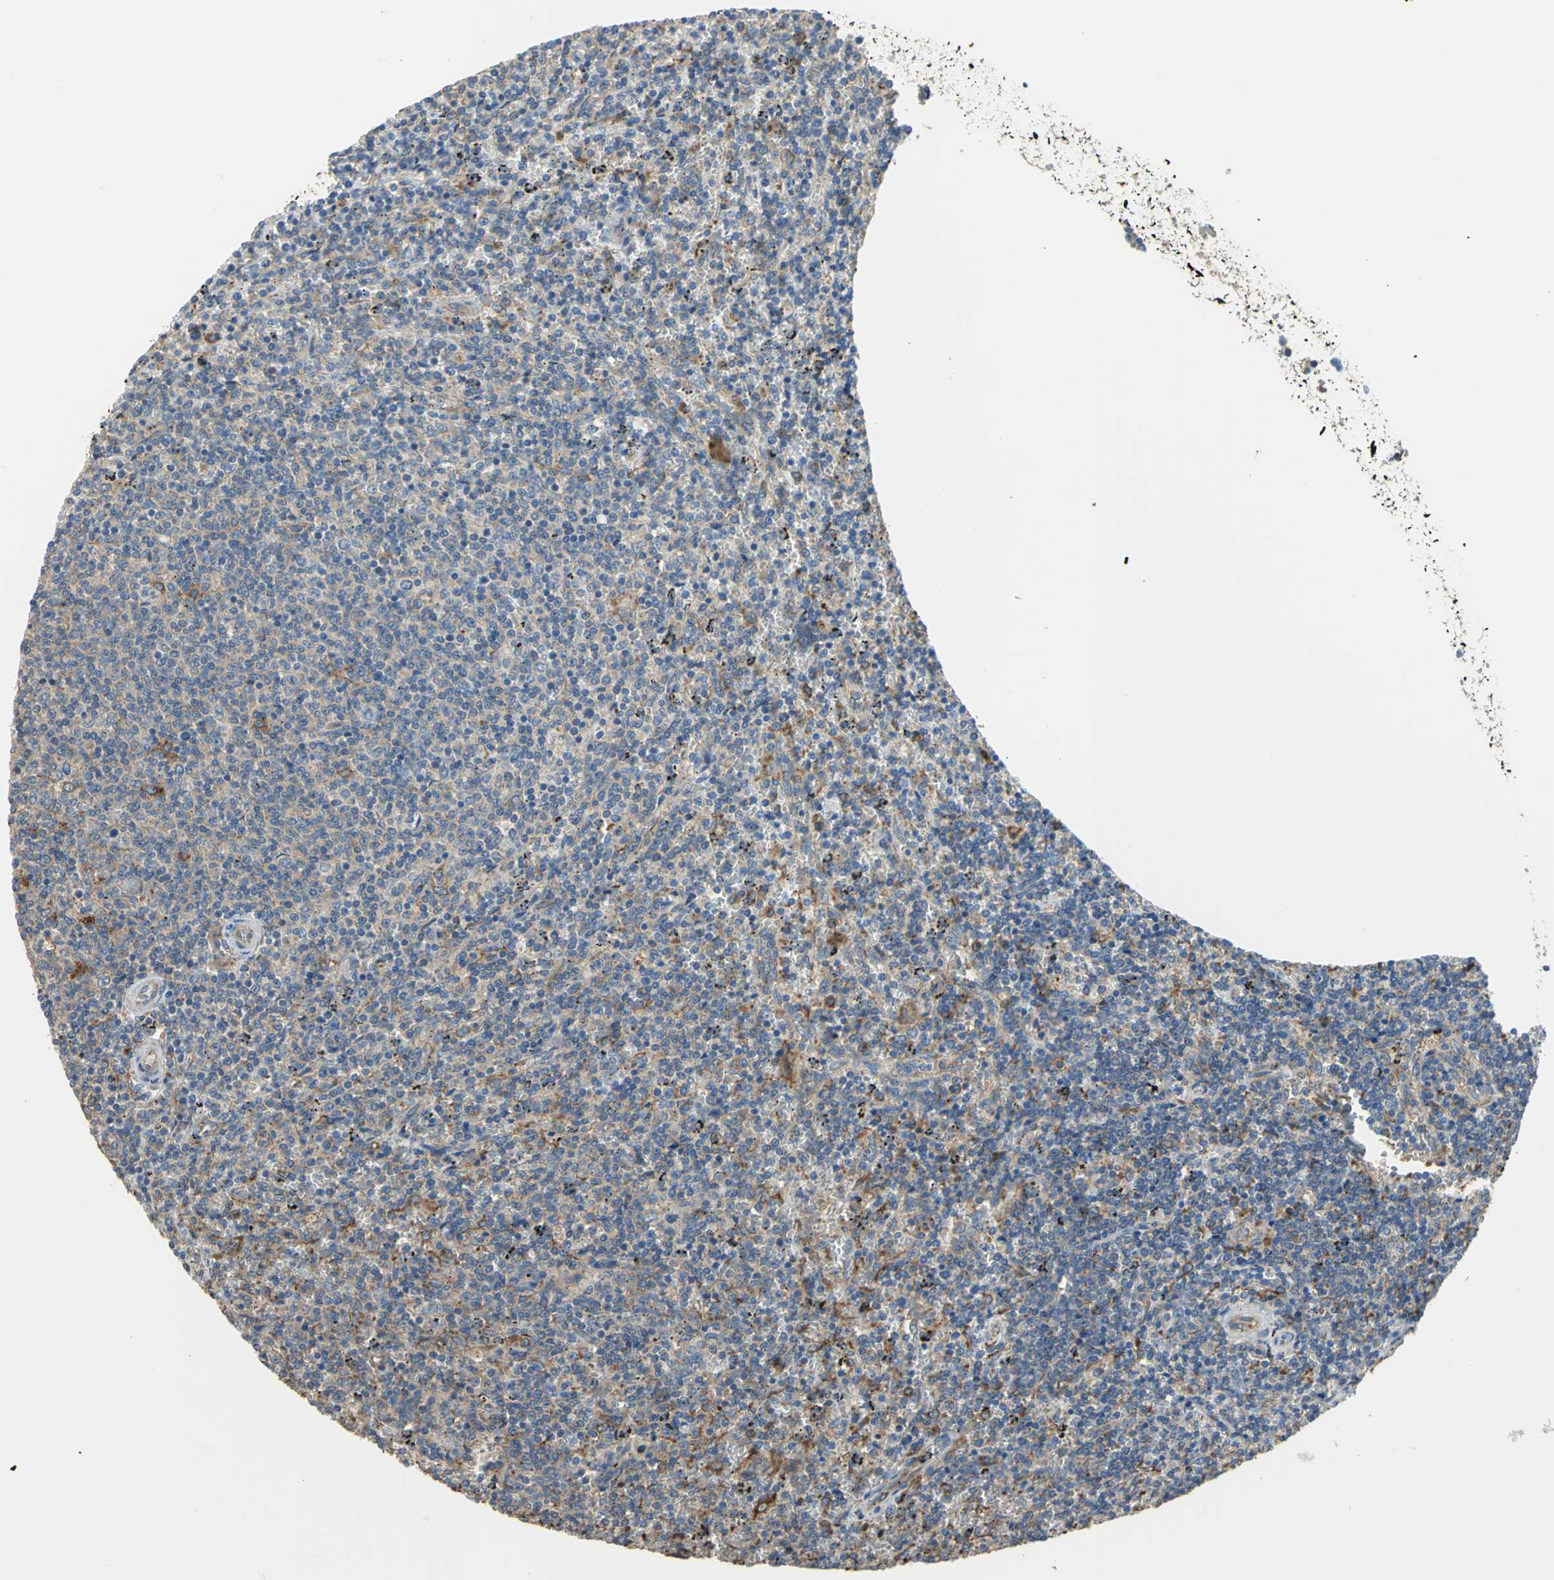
{"staining": {"intensity": "weak", "quantity": "25%-75%", "location": "cytoplasmic/membranous"}, "tissue": "lymphoma", "cell_type": "Tumor cells", "image_type": "cancer", "snomed": [{"axis": "morphology", "description": "Malignant lymphoma, non-Hodgkin's type, Low grade"}, {"axis": "topography", "description": "Spleen"}], "caption": "Brown immunohistochemical staining in malignant lymphoma, non-Hodgkin's type (low-grade) reveals weak cytoplasmic/membranous positivity in approximately 25%-75% of tumor cells.", "gene": "DIAPH2", "patient": {"sex": "female", "age": 50}}